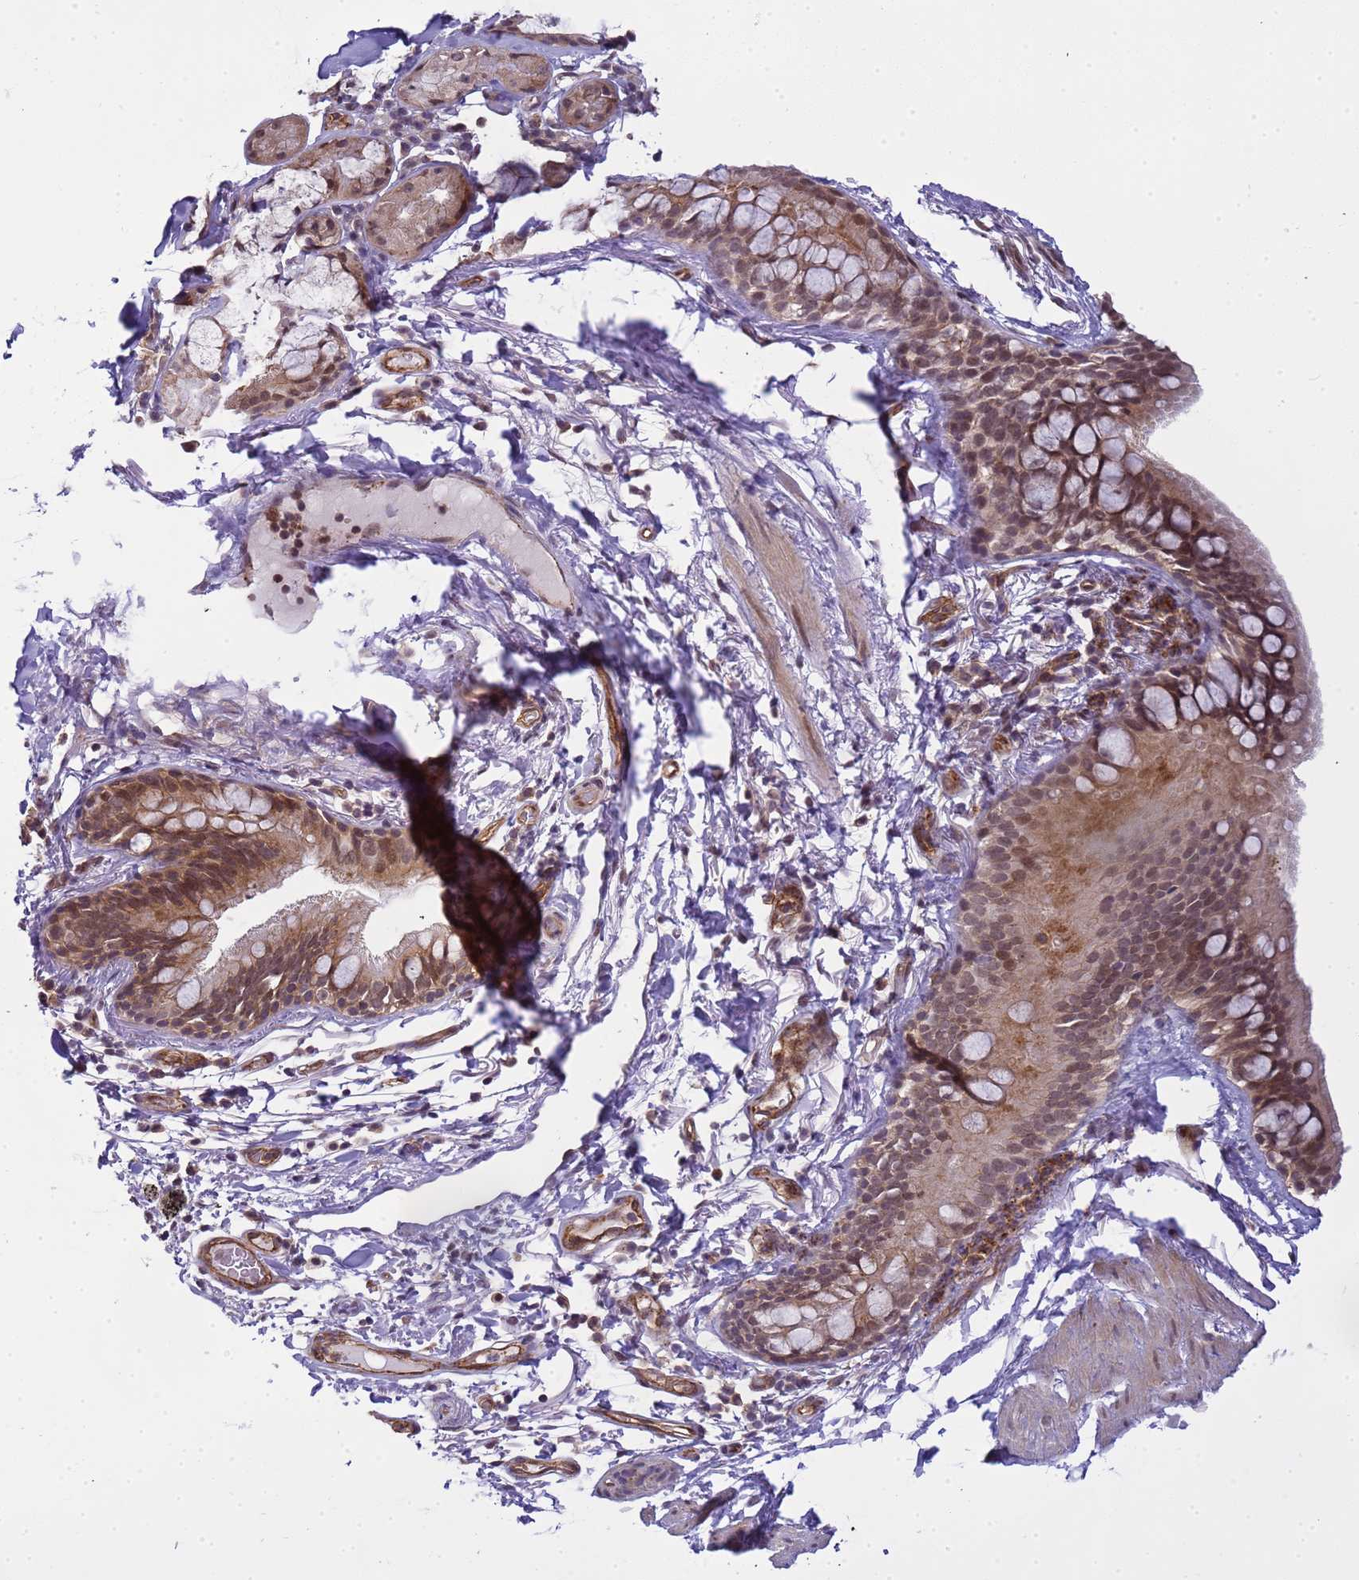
{"staining": {"intensity": "moderate", "quantity": ">75%", "location": "cytoplasmic/membranous,nuclear"}, "tissue": "bronchus", "cell_type": "Respiratory epithelial cells", "image_type": "normal", "snomed": [{"axis": "morphology", "description": "Normal tissue, NOS"}, {"axis": "topography", "description": "Cartilage tissue"}], "caption": "Immunohistochemical staining of unremarkable human bronchus demonstrates >75% levels of moderate cytoplasmic/membranous,nuclear protein positivity in about >75% of respiratory epithelial cells.", "gene": "EMC2", "patient": {"sex": "male", "age": 63}}